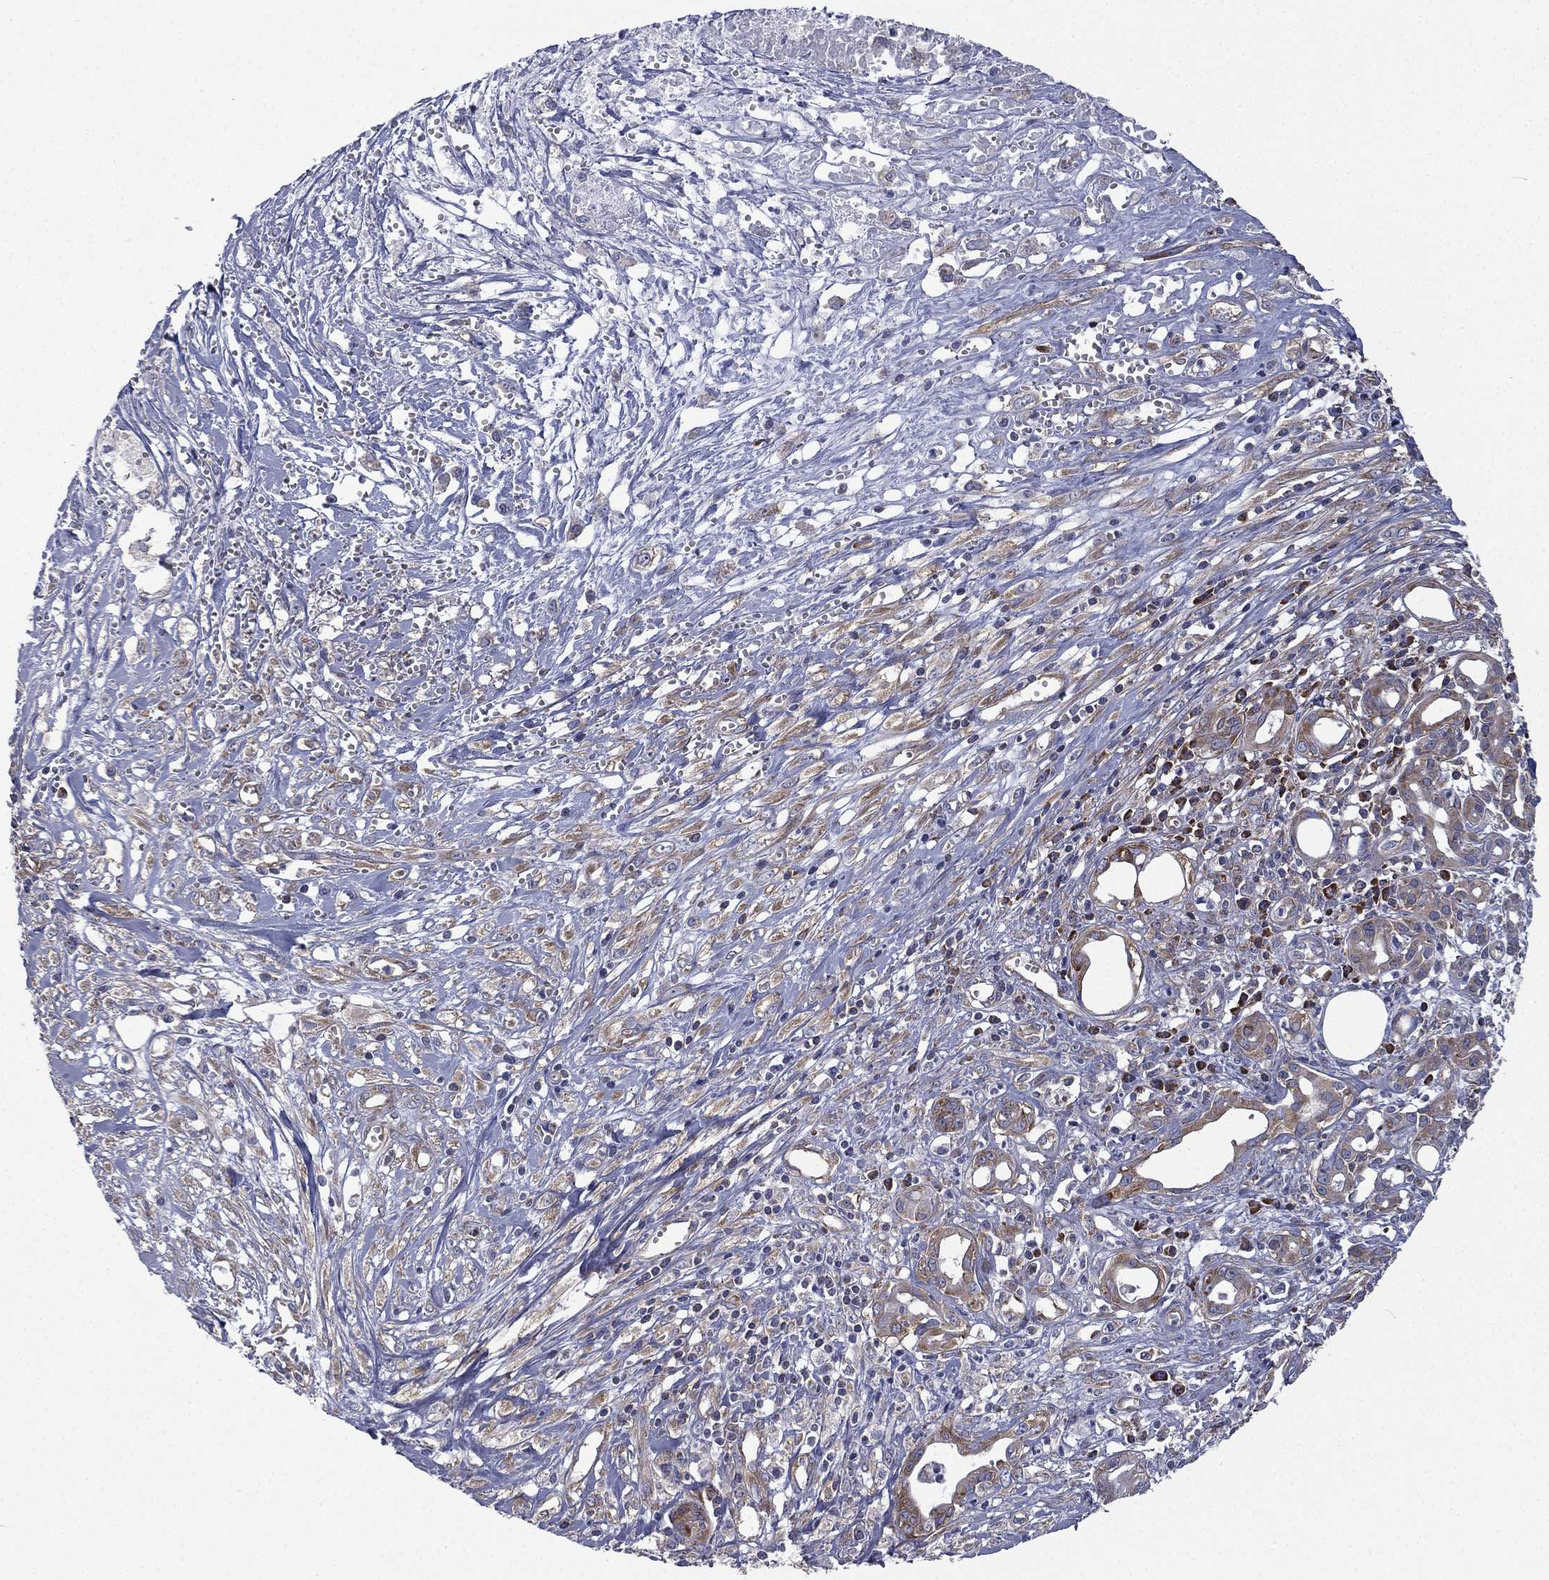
{"staining": {"intensity": "weak", "quantity": "25%-75%", "location": "cytoplasmic/membranous"}, "tissue": "pancreatic cancer", "cell_type": "Tumor cells", "image_type": "cancer", "snomed": [{"axis": "morphology", "description": "Adenocarcinoma, NOS"}, {"axis": "topography", "description": "Pancreas"}], "caption": "Protein staining by IHC reveals weak cytoplasmic/membranous expression in about 25%-75% of tumor cells in adenocarcinoma (pancreatic).", "gene": "FARSA", "patient": {"sex": "male", "age": 71}}